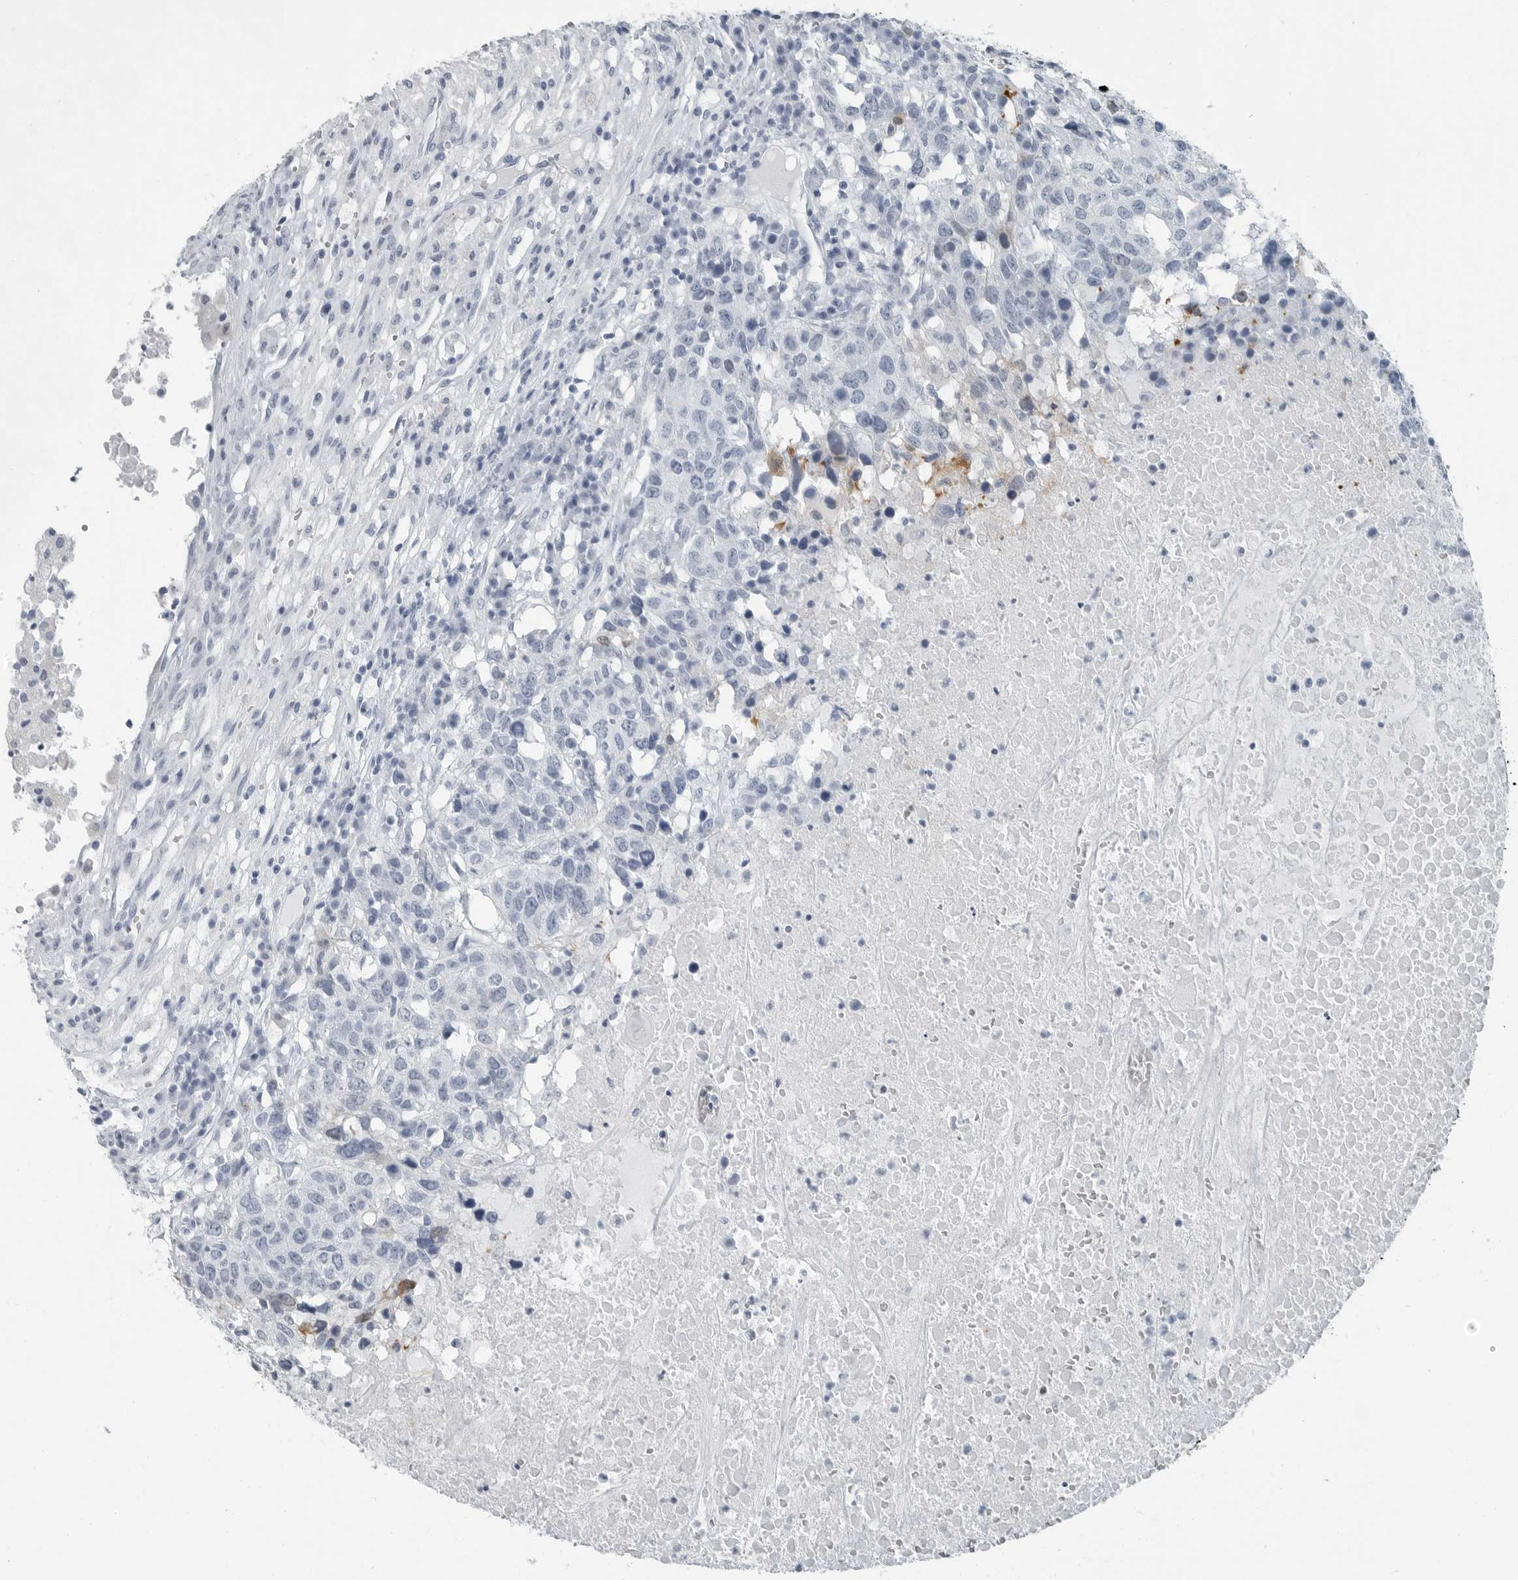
{"staining": {"intensity": "moderate", "quantity": "<25%", "location": "cytoplasmic/membranous,nuclear"}, "tissue": "head and neck cancer", "cell_type": "Tumor cells", "image_type": "cancer", "snomed": [{"axis": "morphology", "description": "Squamous cell carcinoma, NOS"}, {"axis": "topography", "description": "Head-Neck"}], "caption": "Protein expression analysis of head and neck cancer exhibits moderate cytoplasmic/membranous and nuclear staining in approximately <25% of tumor cells.", "gene": "FABP6", "patient": {"sex": "male", "age": 66}}